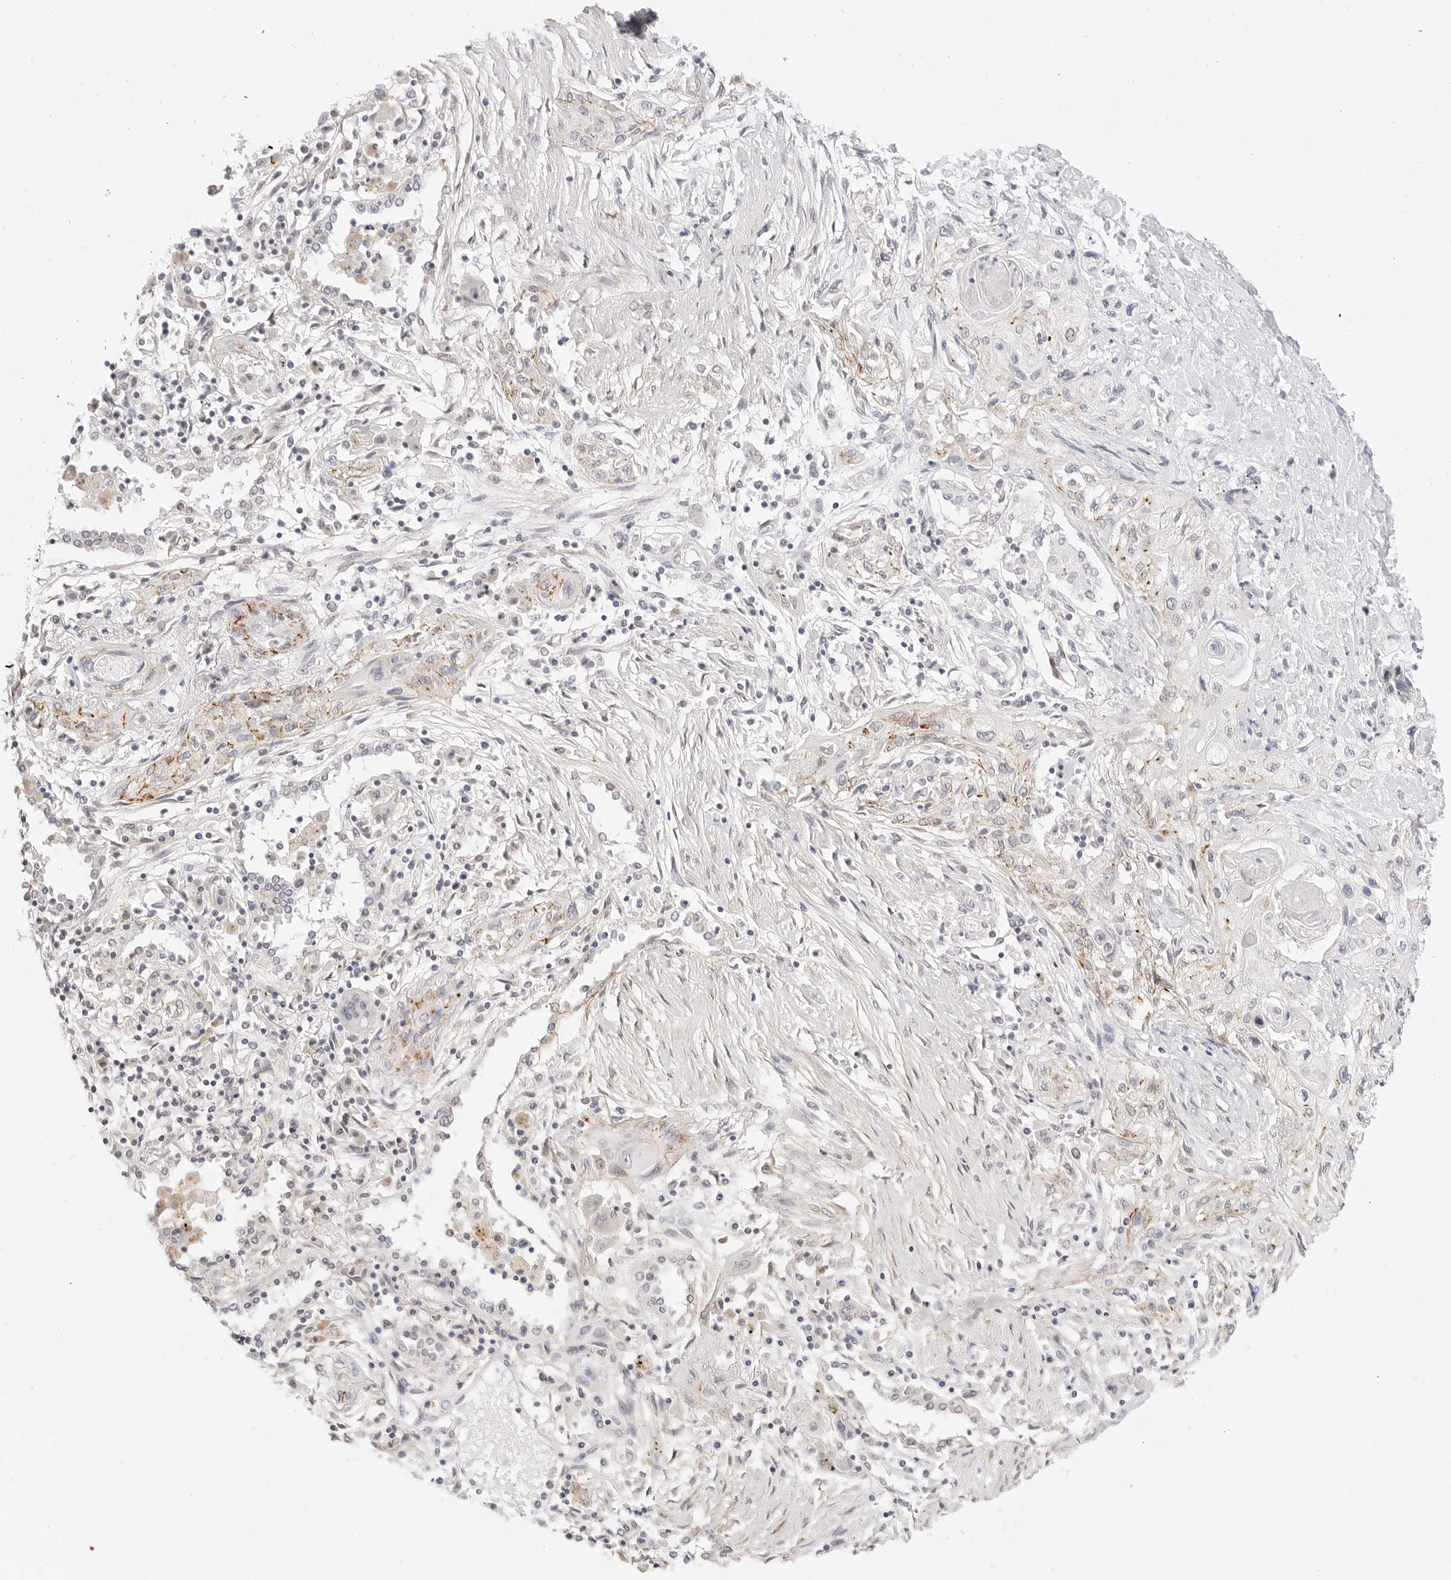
{"staining": {"intensity": "weak", "quantity": "<25%", "location": "cytoplasmic/membranous"}, "tissue": "lung cancer", "cell_type": "Tumor cells", "image_type": "cancer", "snomed": [{"axis": "morphology", "description": "Squamous cell carcinoma, NOS"}, {"axis": "topography", "description": "Lung"}], "caption": "The photomicrograph demonstrates no staining of tumor cells in lung squamous cell carcinoma.", "gene": "PCDH19", "patient": {"sex": "female", "age": 47}}